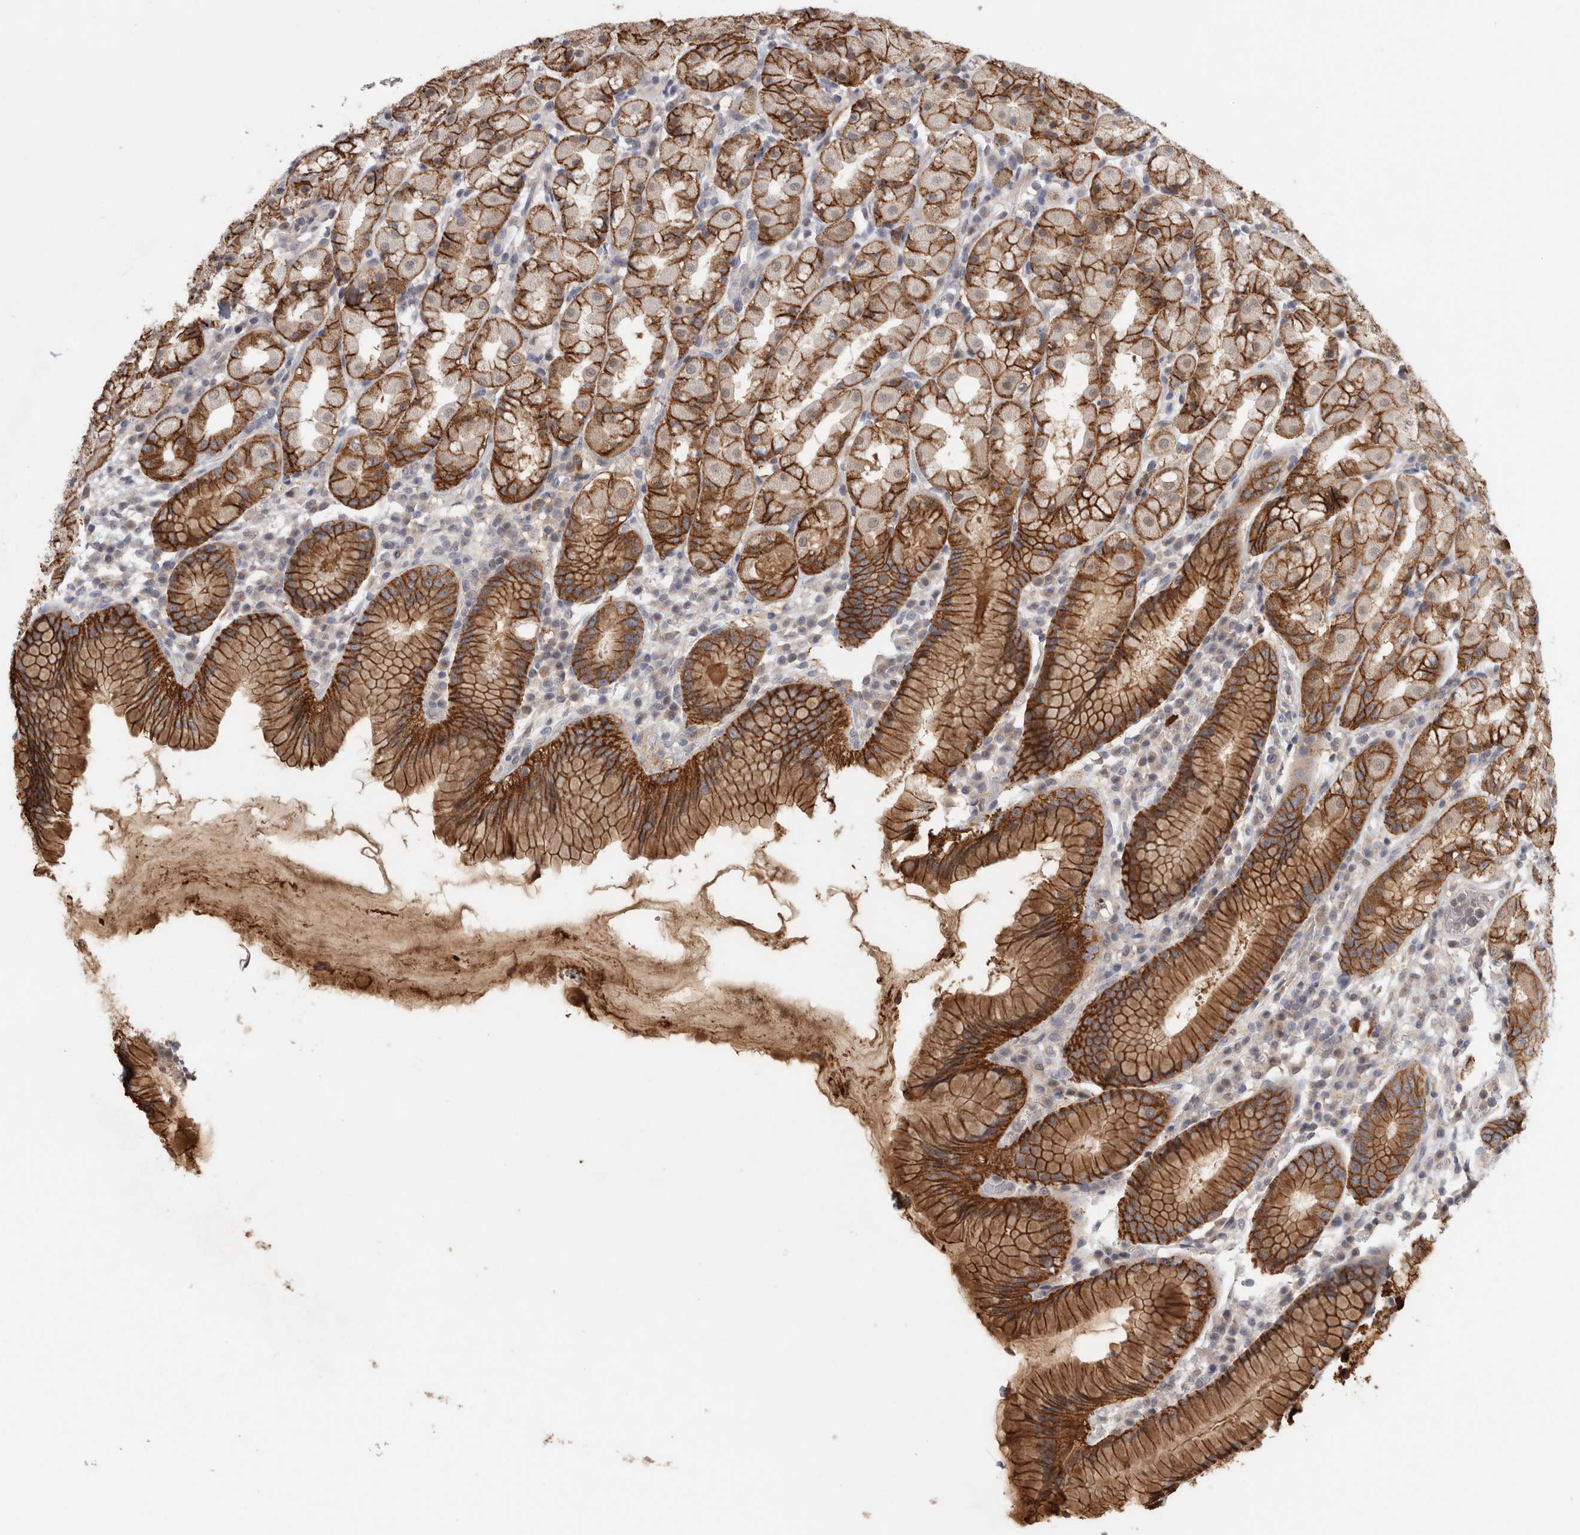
{"staining": {"intensity": "strong", "quantity": "25%-75%", "location": "cytoplasmic/membranous"}, "tissue": "stomach", "cell_type": "Glandular cells", "image_type": "normal", "snomed": [{"axis": "morphology", "description": "Normal tissue, NOS"}, {"axis": "topography", "description": "Stomach, lower"}], "caption": "This photomicrograph exhibits immunohistochemistry (IHC) staining of benign human stomach, with high strong cytoplasmic/membranous expression in about 25%-75% of glandular cells.", "gene": "PIGP", "patient": {"sex": "female", "age": 56}}